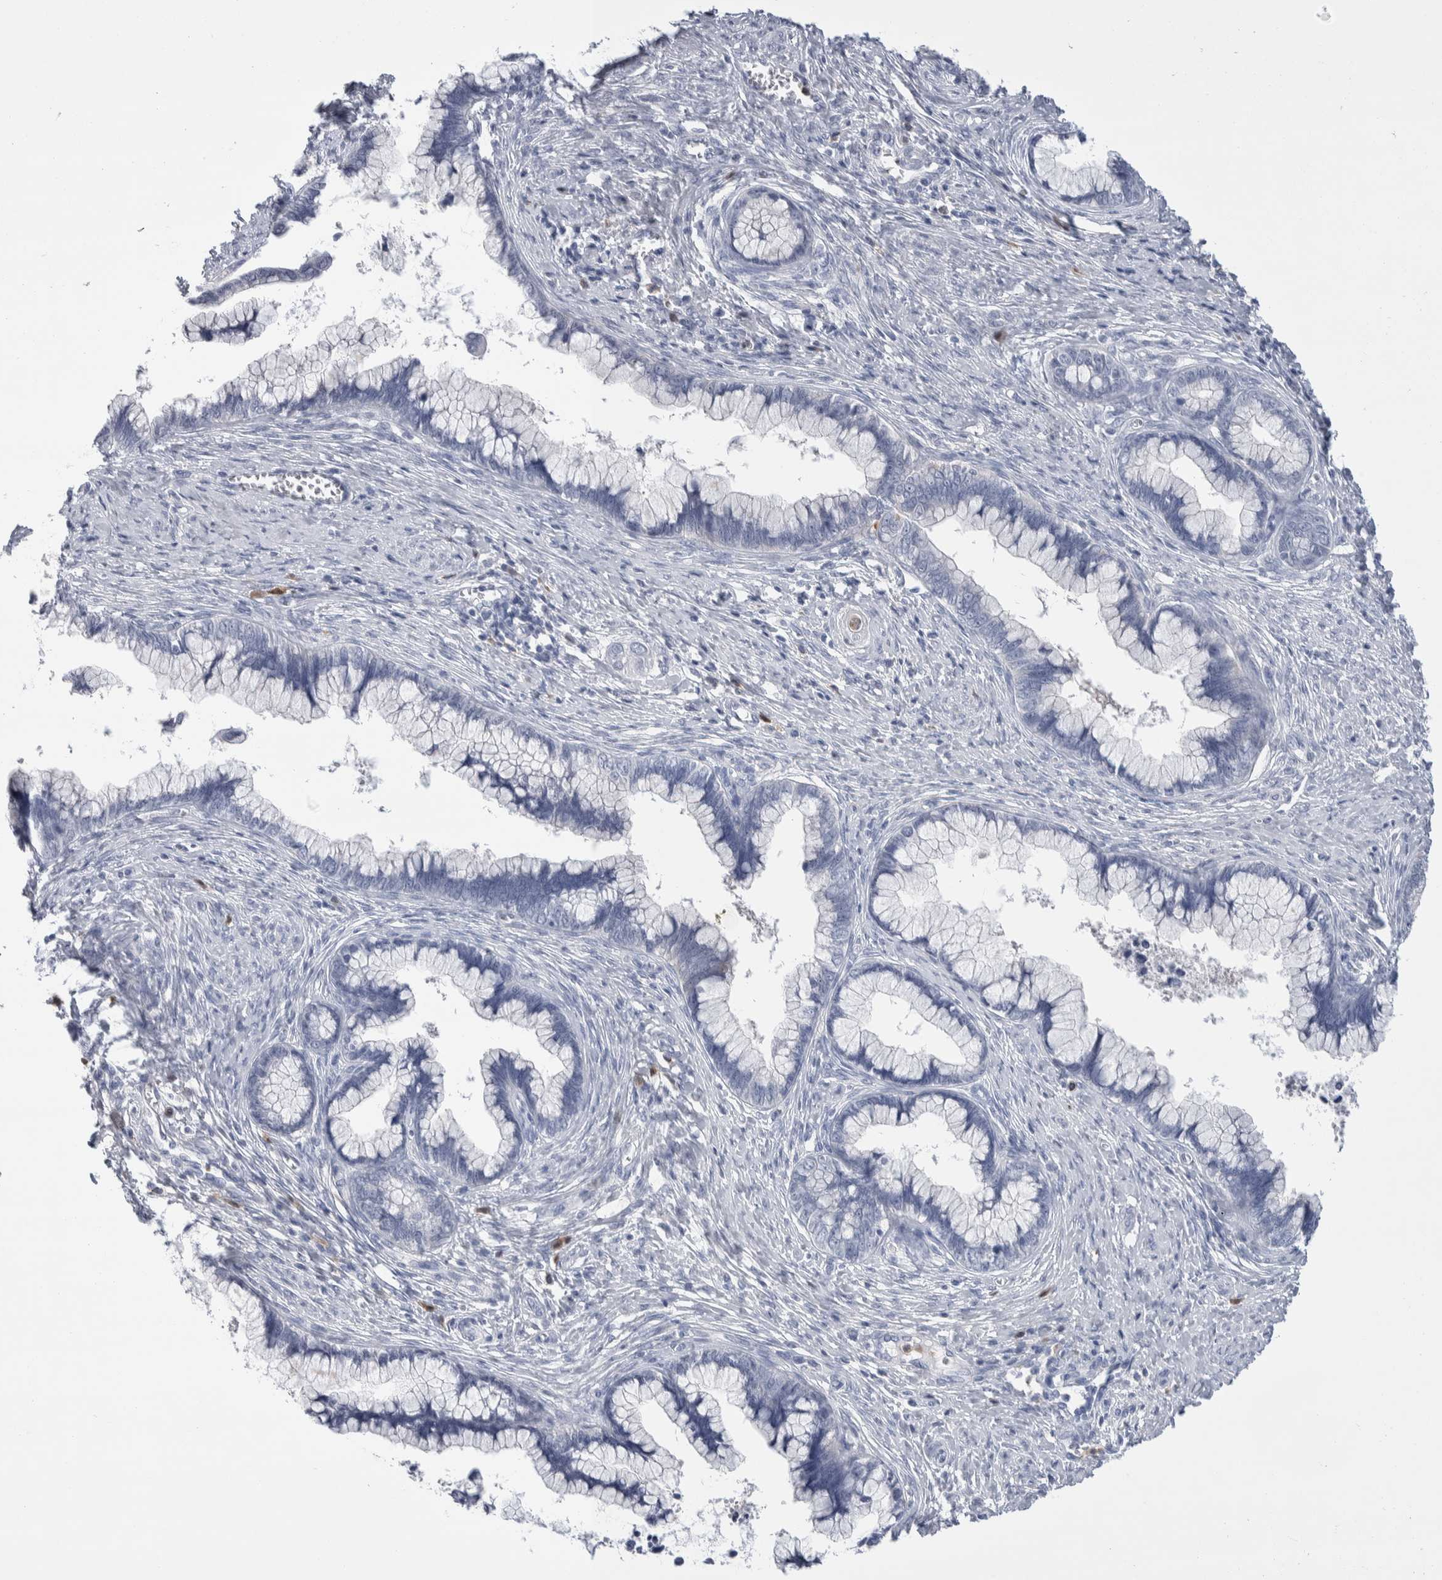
{"staining": {"intensity": "negative", "quantity": "none", "location": "none"}, "tissue": "cervical cancer", "cell_type": "Tumor cells", "image_type": "cancer", "snomed": [{"axis": "morphology", "description": "Adenocarcinoma, NOS"}, {"axis": "topography", "description": "Cervix"}], "caption": "A photomicrograph of human cervical cancer is negative for staining in tumor cells. (Brightfield microscopy of DAB IHC at high magnification).", "gene": "LURAP1L", "patient": {"sex": "female", "age": 44}}